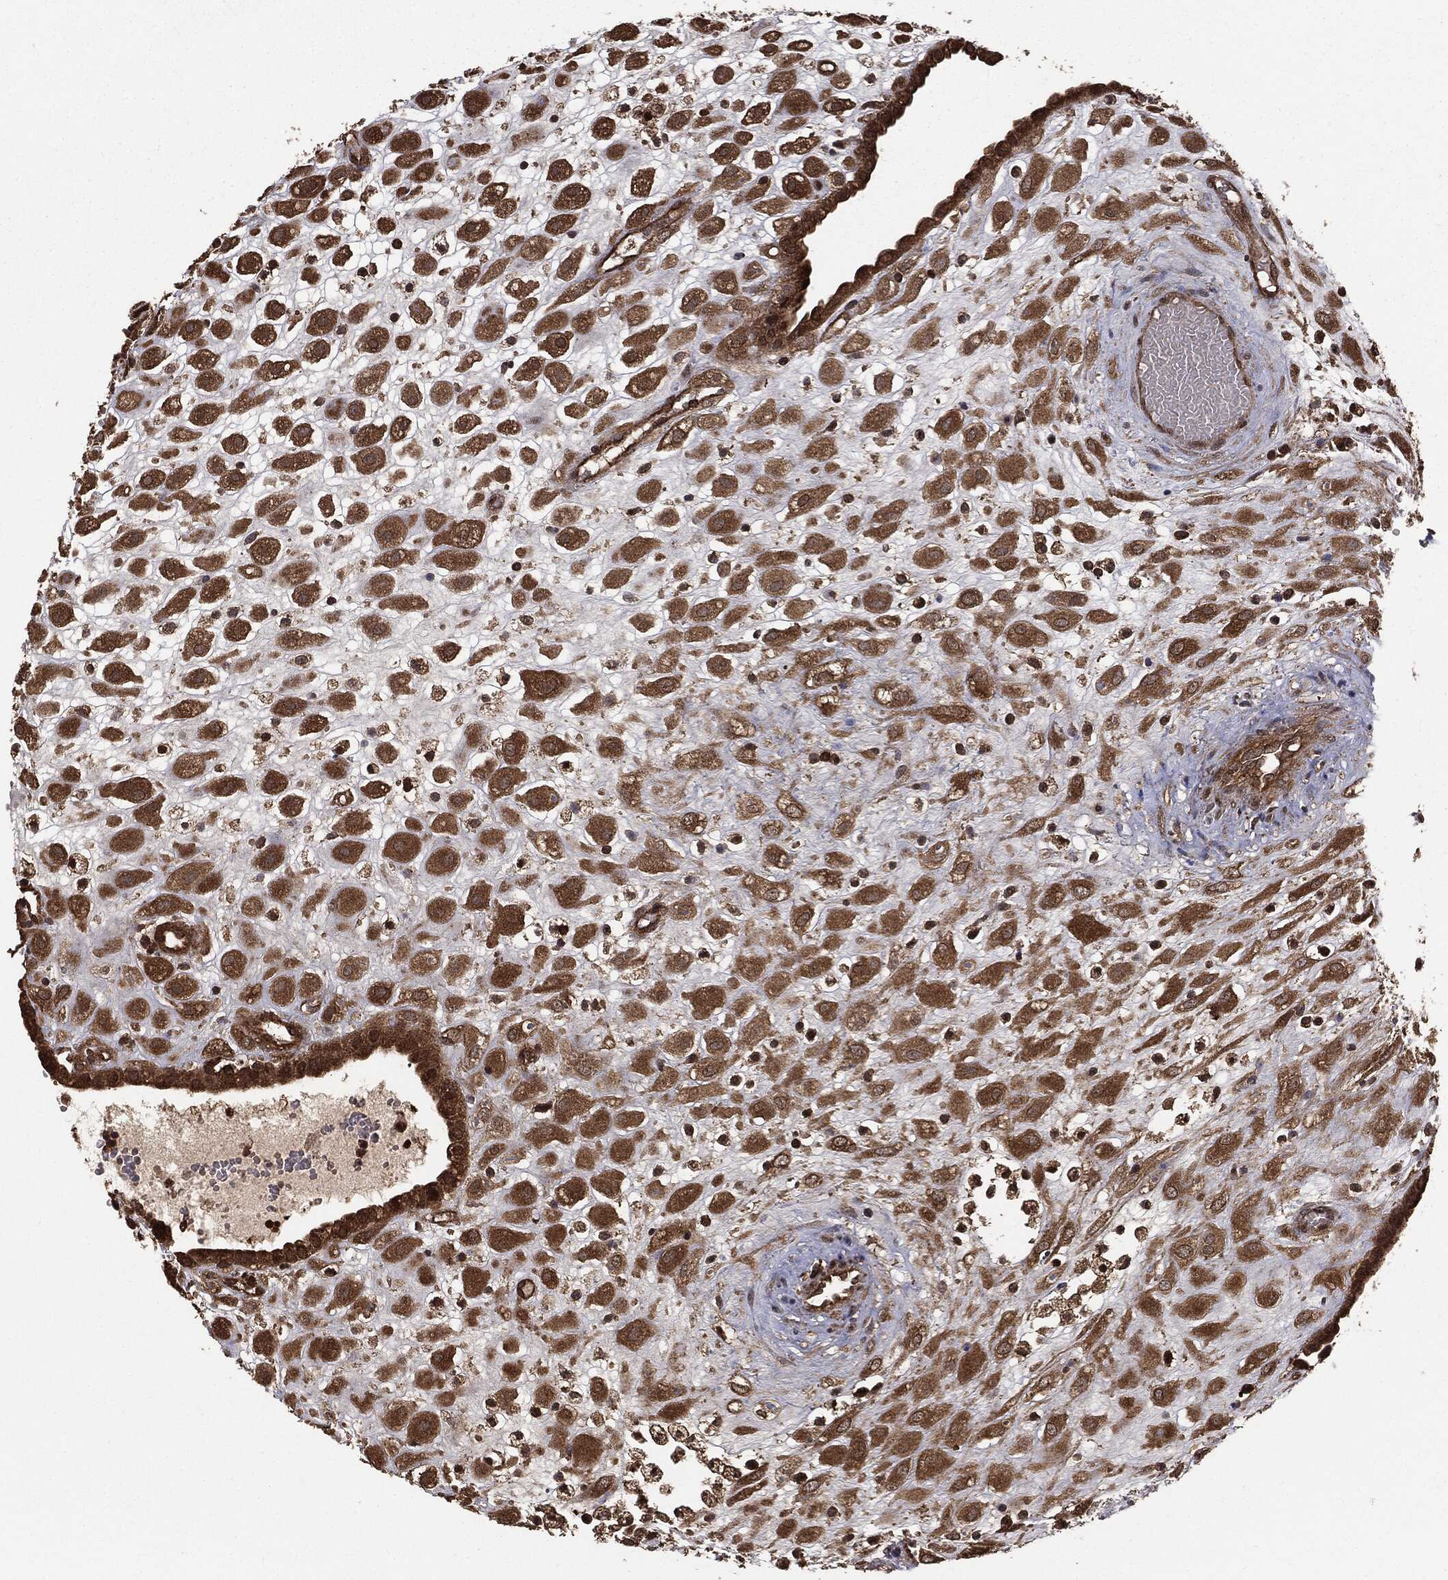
{"staining": {"intensity": "strong", "quantity": ">75%", "location": "cytoplasmic/membranous"}, "tissue": "placenta", "cell_type": "Decidual cells", "image_type": "normal", "snomed": [{"axis": "morphology", "description": "Normal tissue, NOS"}, {"axis": "topography", "description": "Placenta"}], "caption": "Immunohistochemistry image of unremarkable placenta: human placenta stained using immunohistochemistry (IHC) demonstrates high levels of strong protein expression localized specifically in the cytoplasmic/membranous of decidual cells, appearing as a cytoplasmic/membranous brown color.", "gene": "NME1", "patient": {"sex": "female", "age": 24}}